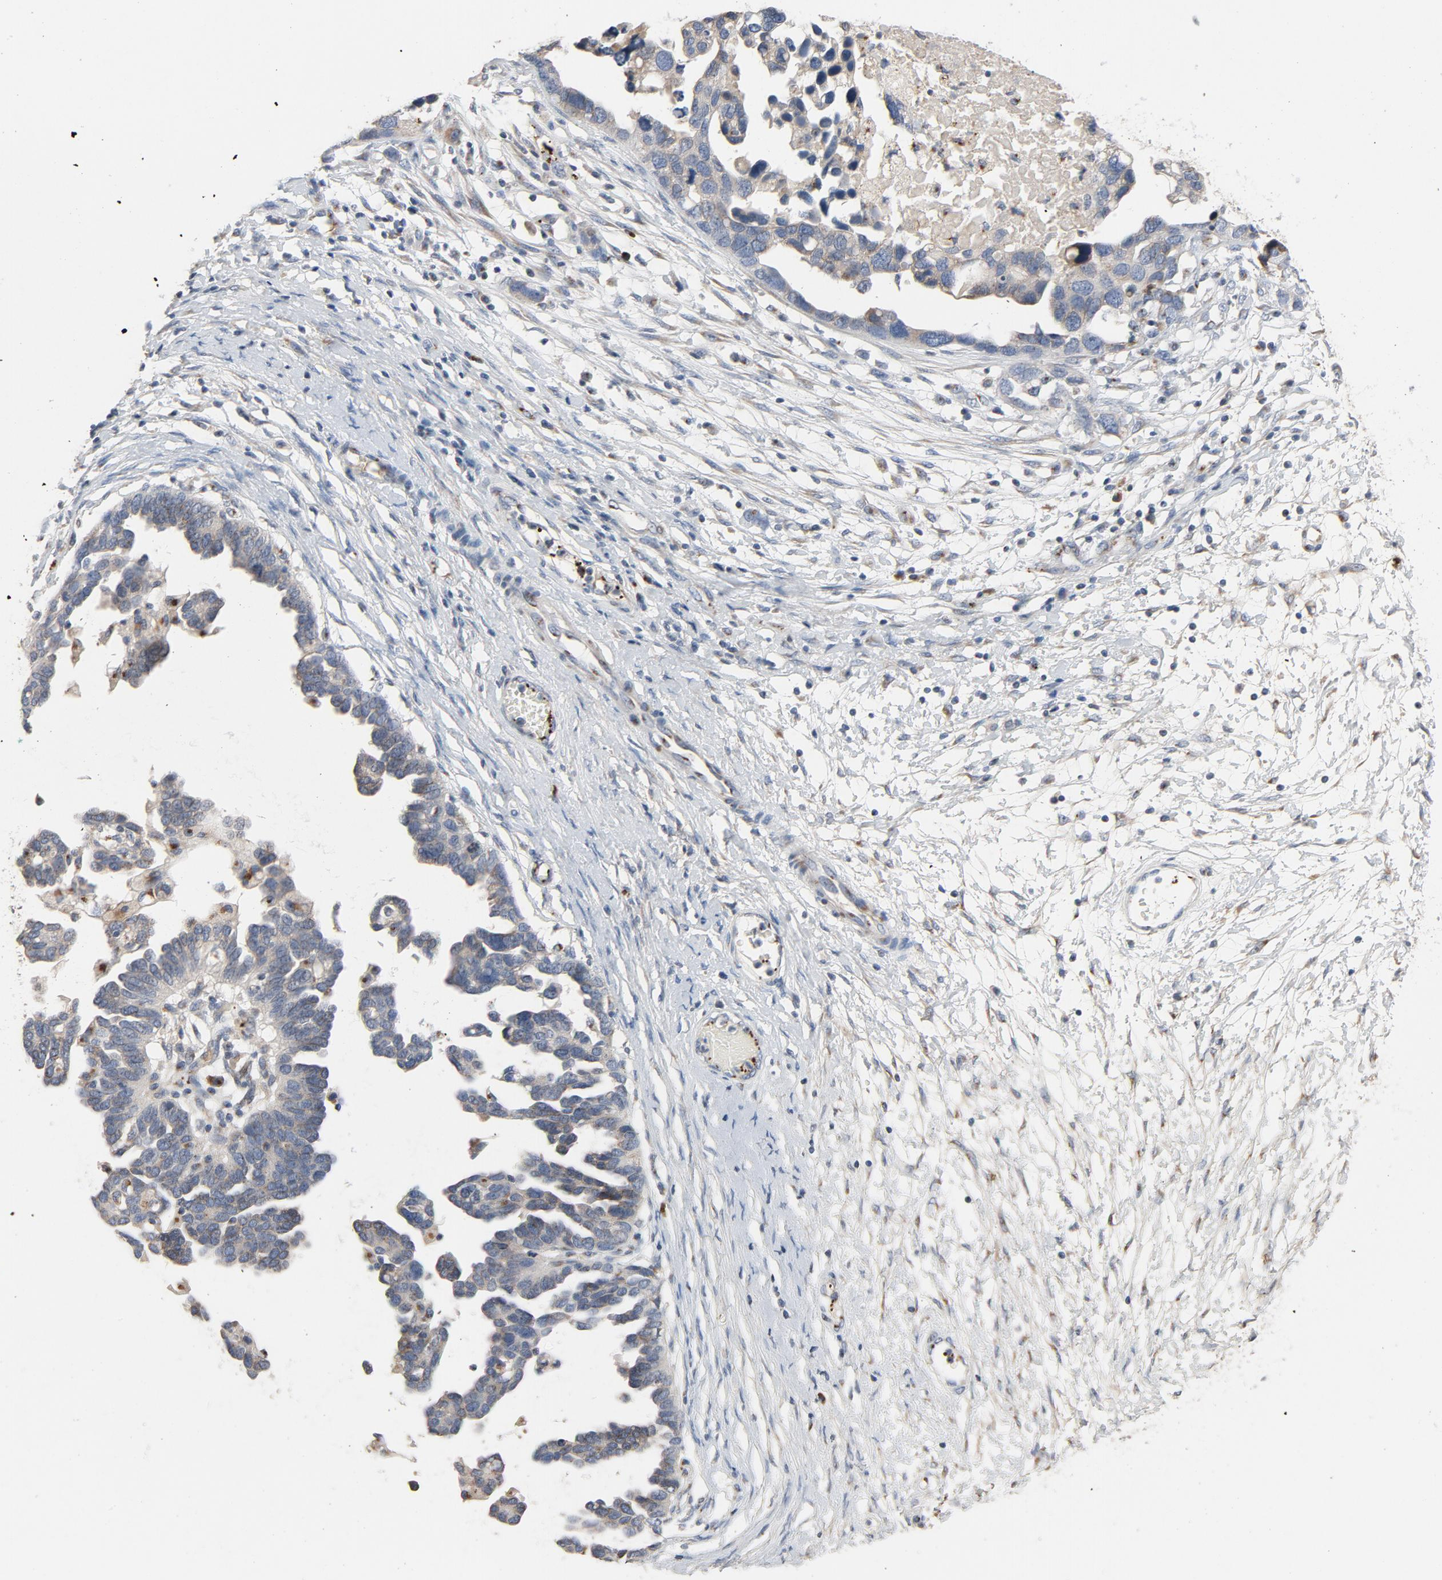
{"staining": {"intensity": "negative", "quantity": "none", "location": "none"}, "tissue": "ovarian cancer", "cell_type": "Tumor cells", "image_type": "cancer", "snomed": [{"axis": "morphology", "description": "Carcinoma, endometroid"}, {"axis": "morphology", "description": "Cystadenocarcinoma, serous, NOS"}, {"axis": "topography", "description": "Ovary"}], "caption": "A photomicrograph of endometroid carcinoma (ovarian) stained for a protein displays no brown staining in tumor cells.", "gene": "LMAN2", "patient": {"sex": "female", "age": 45}}